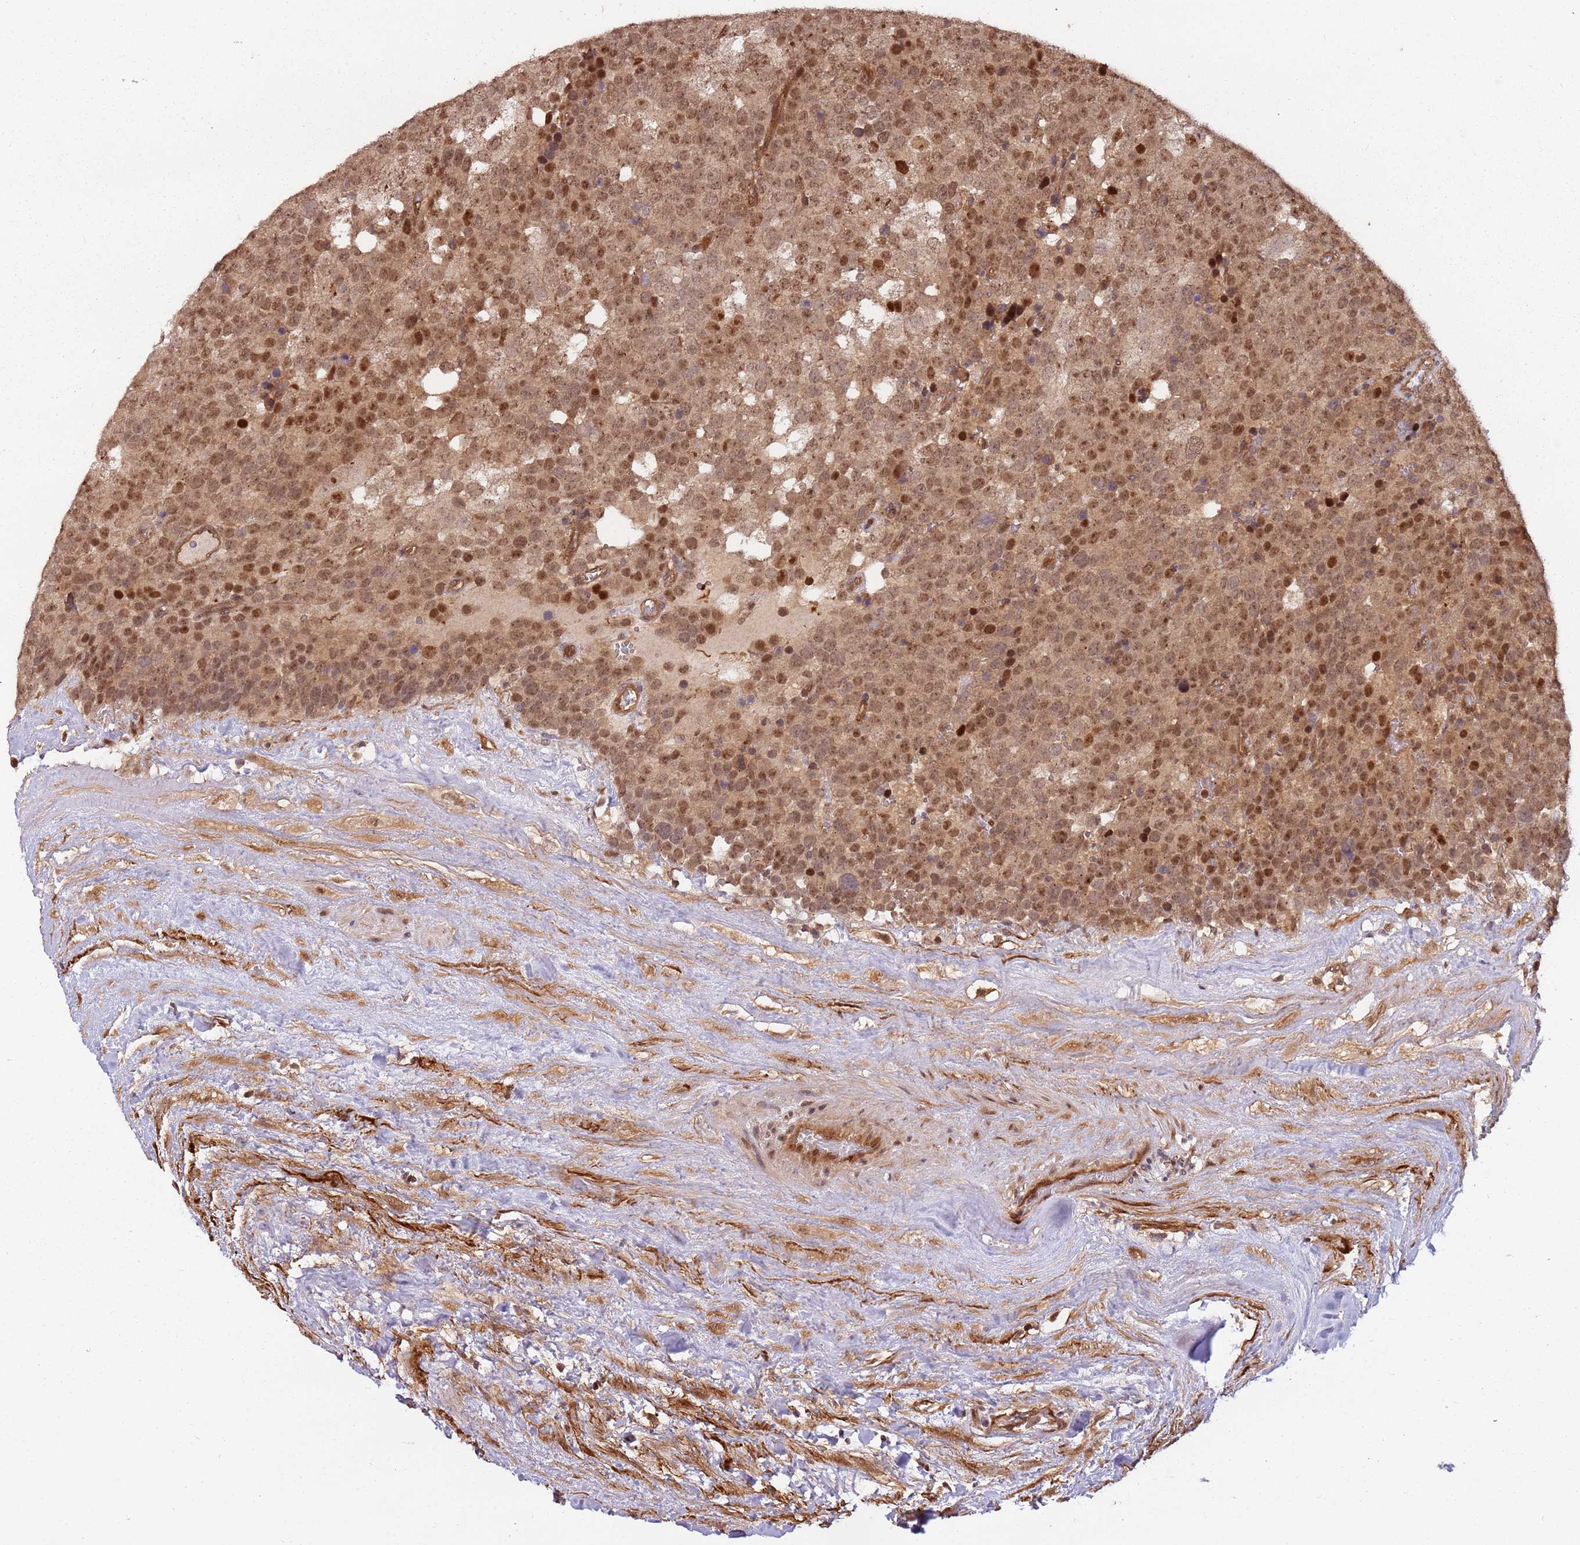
{"staining": {"intensity": "moderate", "quantity": ">75%", "location": "cytoplasmic/membranous,nuclear"}, "tissue": "testis cancer", "cell_type": "Tumor cells", "image_type": "cancer", "snomed": [{"axis": "morphology", "description": "Seminoma, NOS"}, {"axis": "topography", "description": "Testis"}], "caption": "The histopathology image exhibits staining of testis cancer (seminoma), revealing moderate cytoplasmic/membranous and nuclear protein expression (brown color) within tumor cells.", "gene": "PGLS", "patient": {"sex": "male", "age": 71}}